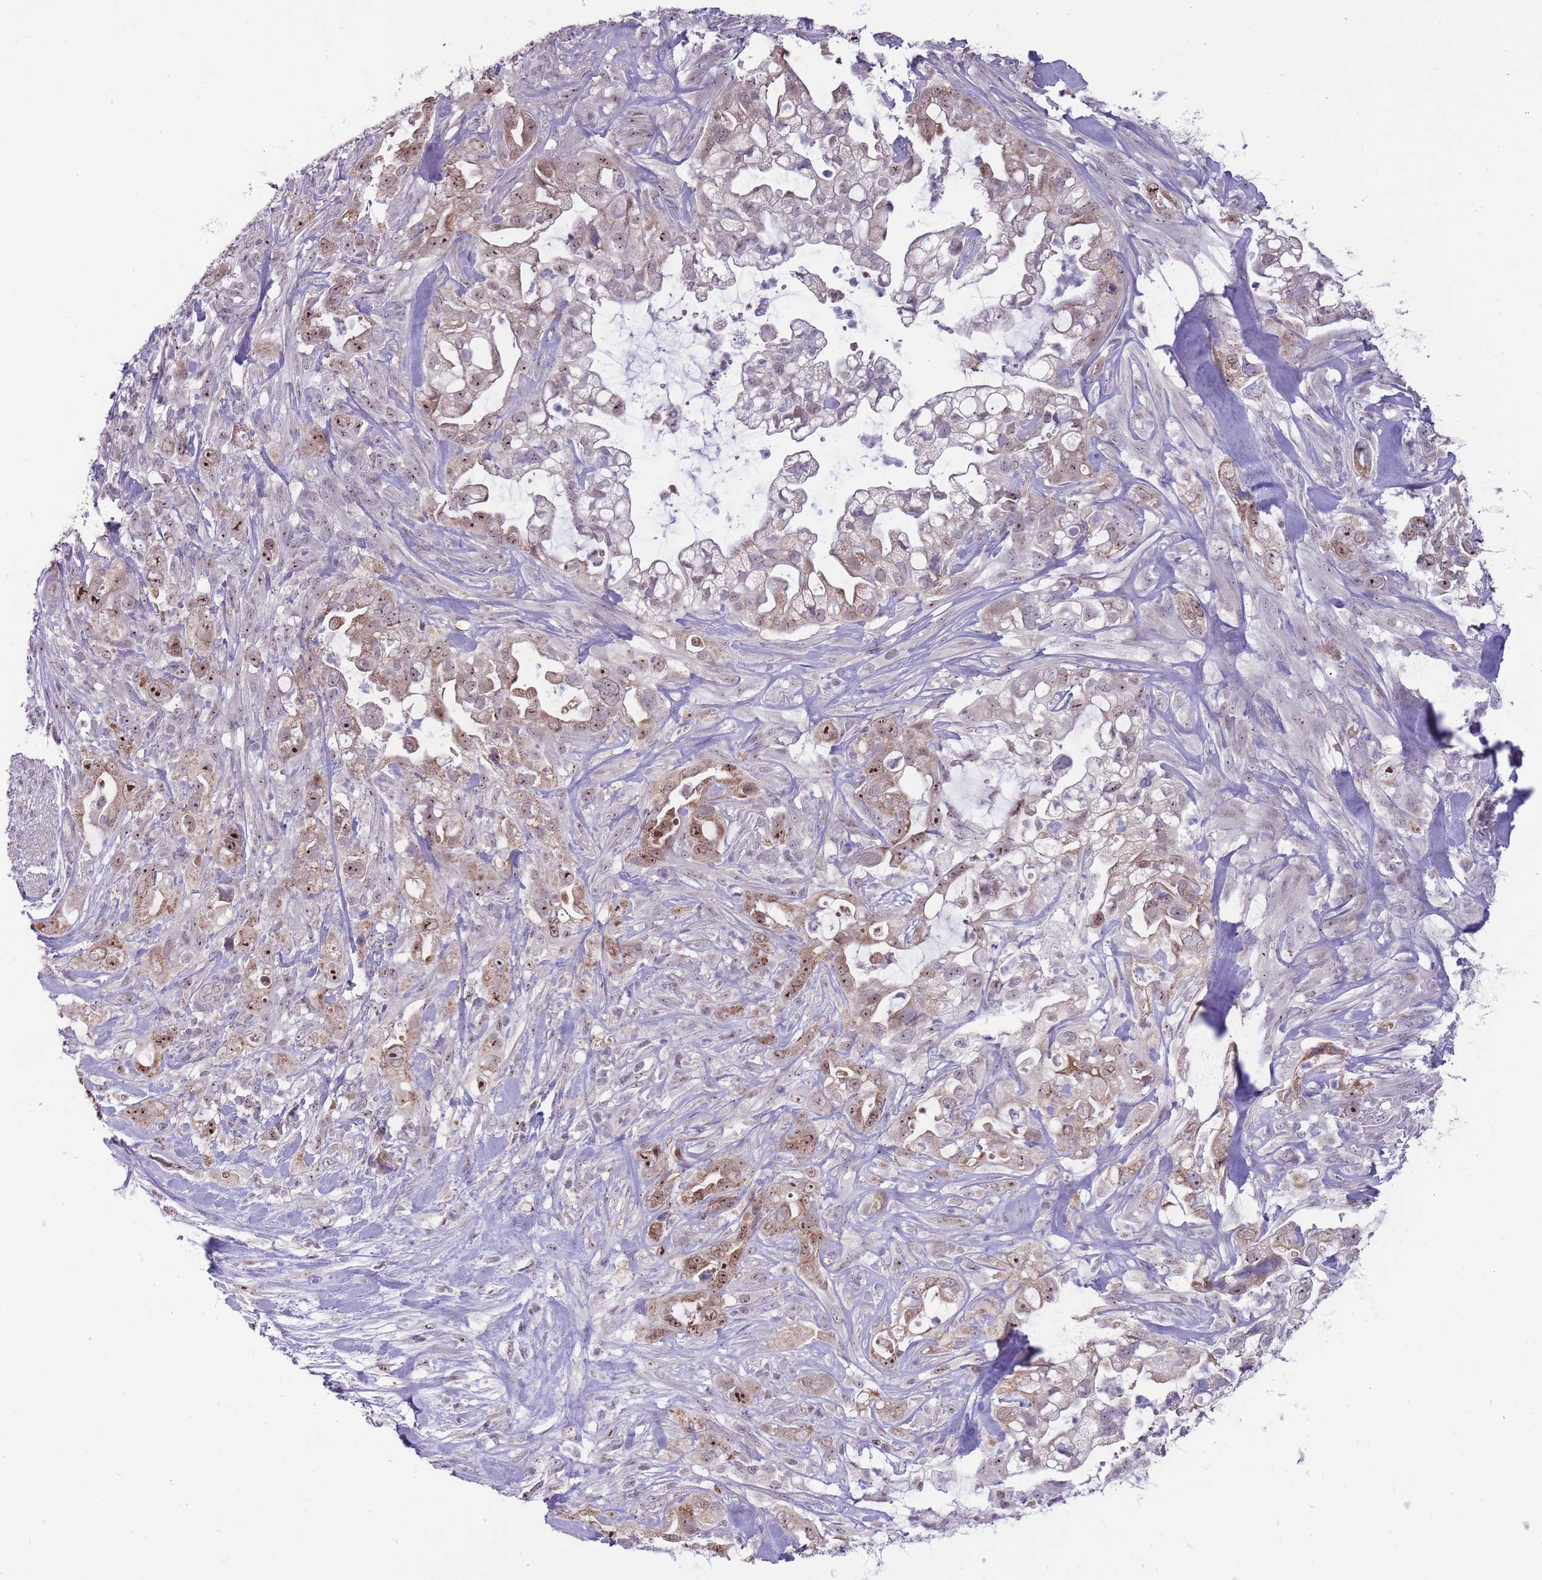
{"staining": {"intensity": "strong", "quantity": ">75%", "location": "cytoplasmic/membranous,nuclear"}, "tissue": "pancreatic cancer", "cell_type": "Tumor cells", "image_type": "cancer", "snomed": [{"axis": "morphology", "description": "Adenocarcinoma, NOS"}, {"axis": "topography", "description": "Pancreas"}], "caption": "Protein expression analysis of pancreatic cancer (adenocarcinoma) shows strong cytoplasmic/membranous and nuclear positivity in approximately >75% of tumor cells.", "gene": "MCIDAS", "patient": {"sex": "female", "age": 61}}